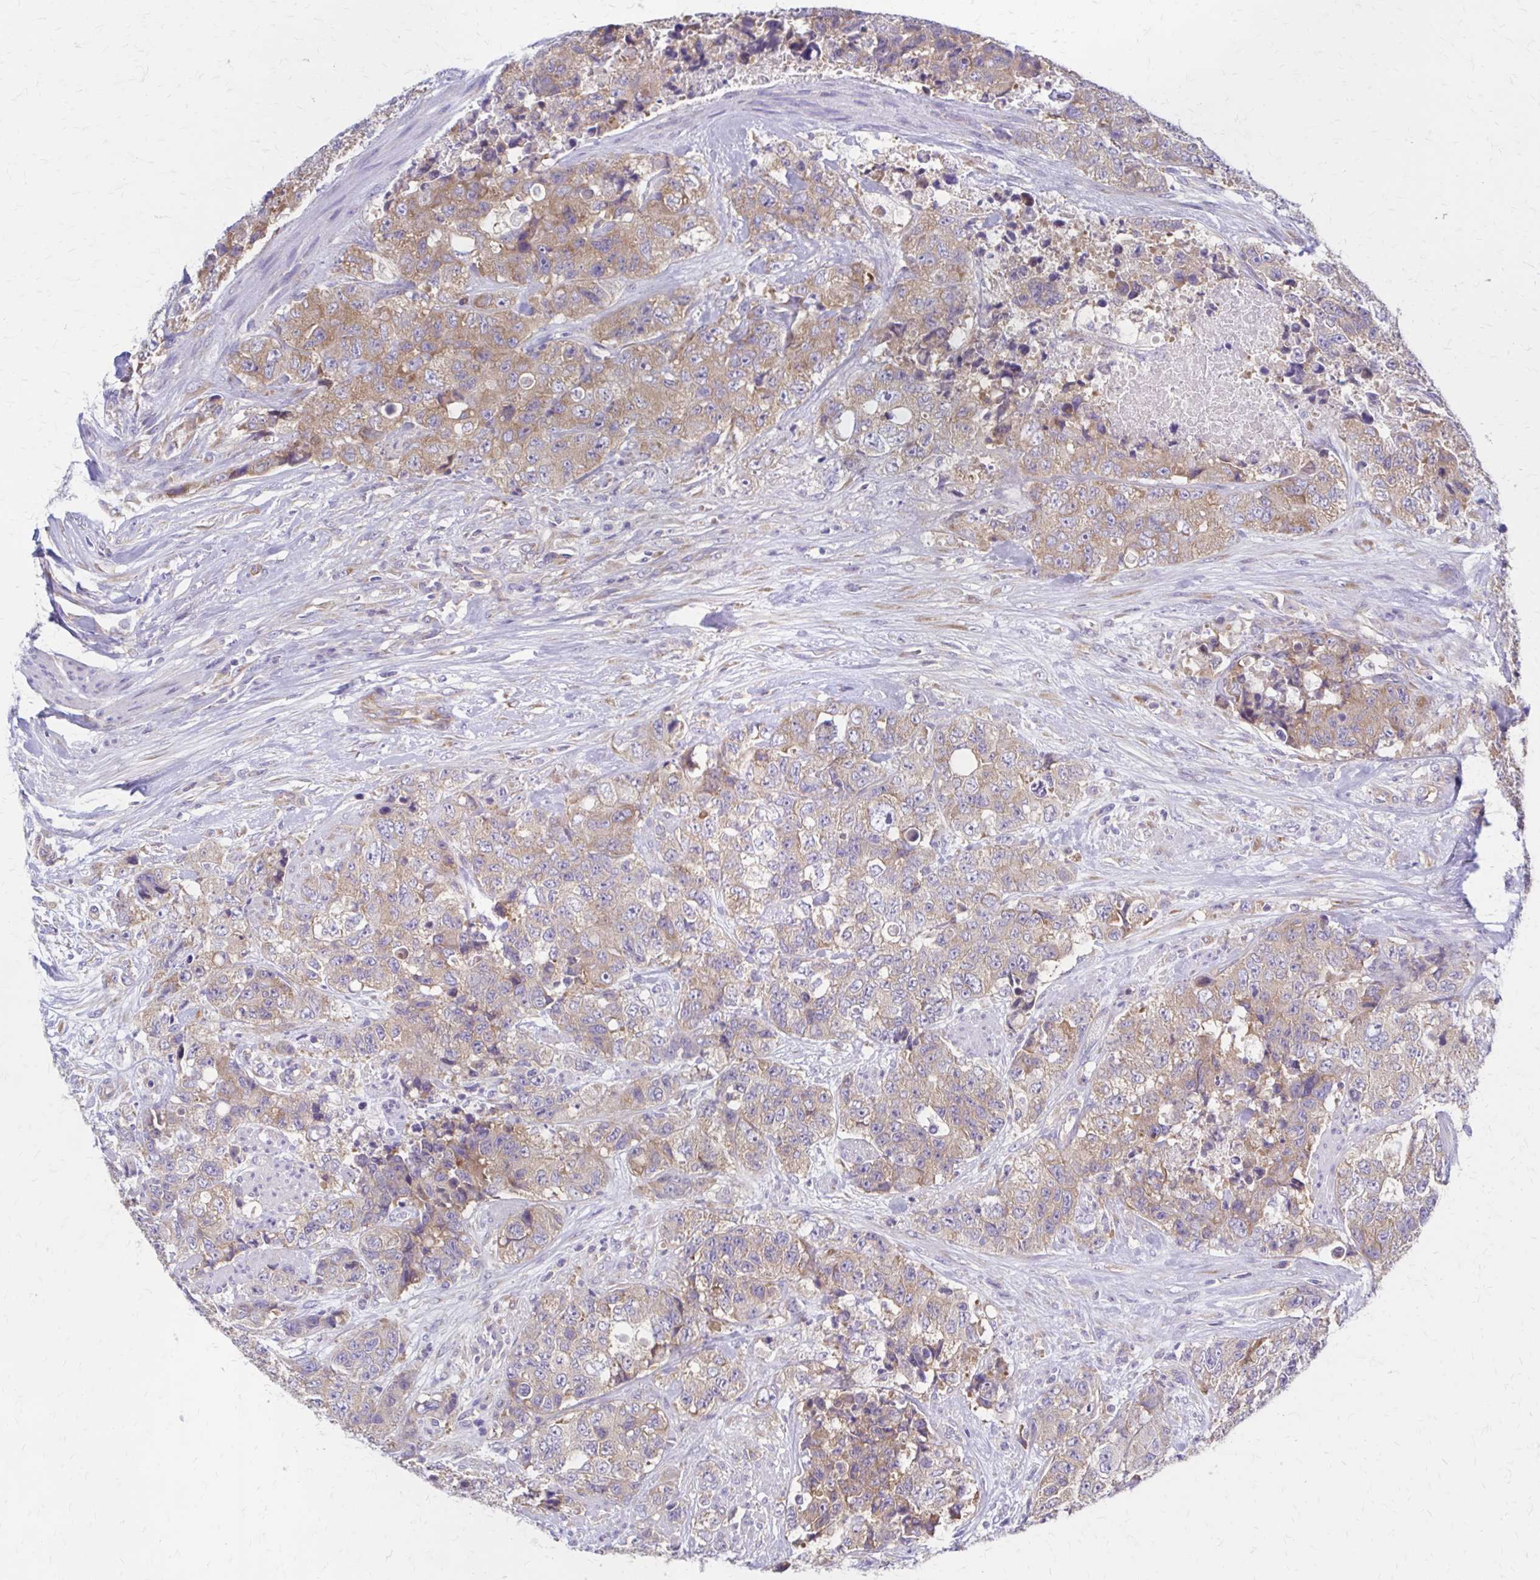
{"staining": {"intensity": "moderate", "quantity": ">75%", "location": "cytoplasmic/membranous"}, "tissue": "urothelial cancer", "cell_type": "Tumor cells", "image_type": "cancer", "snomed": [{"axis": "morphology", "description": "Urothelial carcinoma, High grade"}, {"axis": "topography", "description": "Urinary bladder"}], "caption": "The immunohistochemical stain highlights moderate cytoplasmic/membranous positivity in tumor cells of urothelial cancer tissue.", "gene": "RPL27A", "patient": {"sex": "female", "age": 78}}